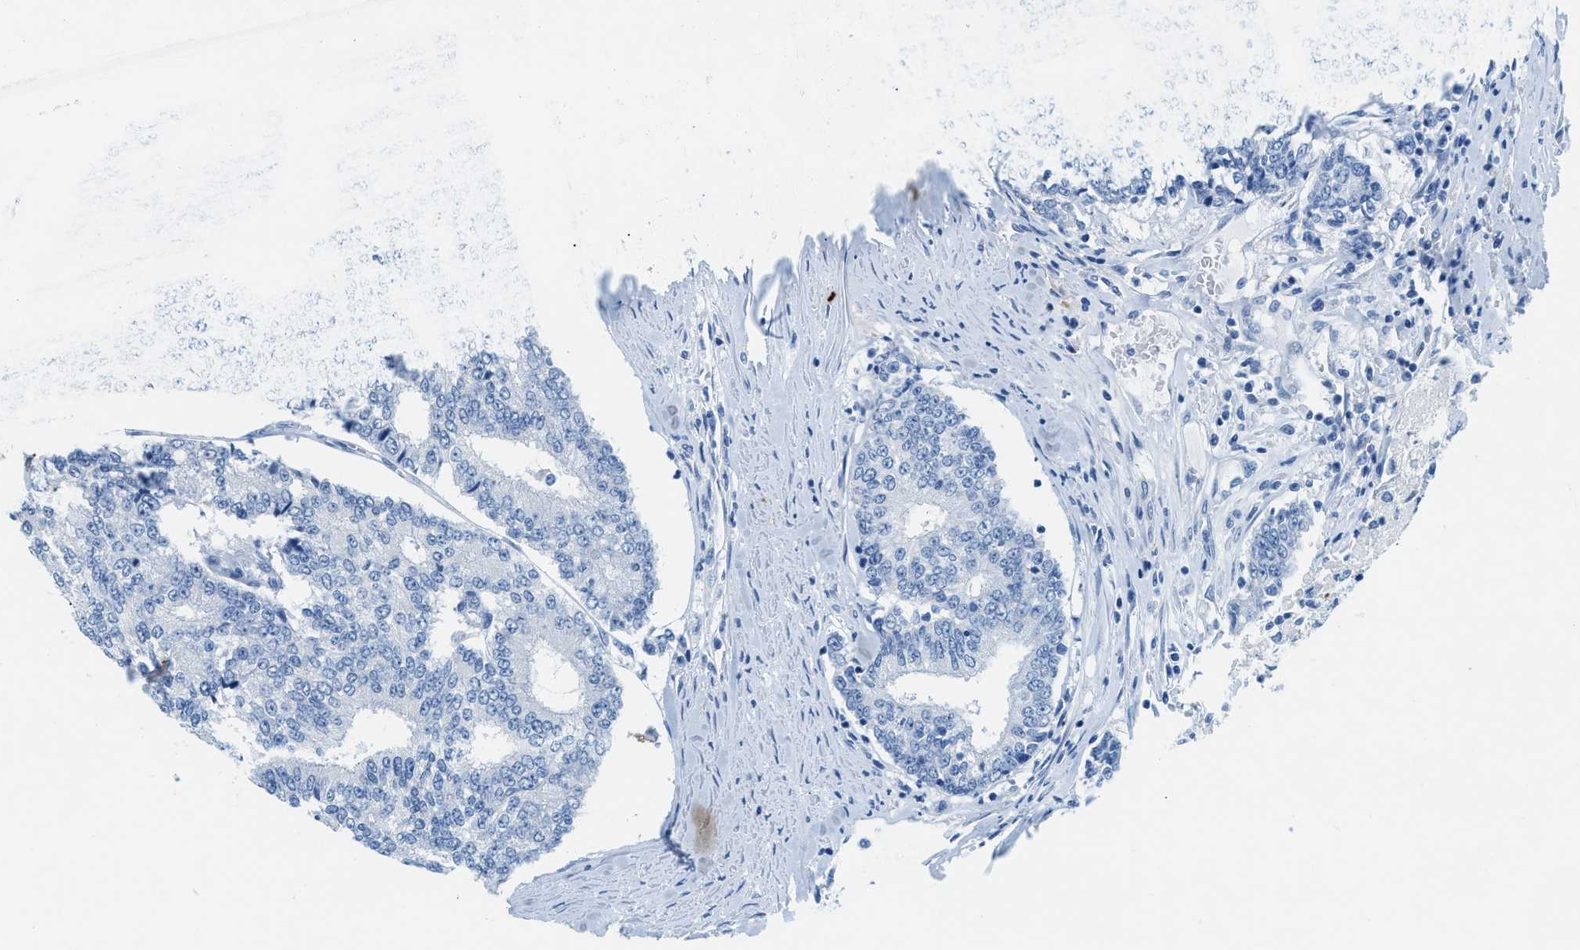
{"staining": {"intensity": "negative", "quantity": "none", "location": "none"}, "tissue": "prostate cancer", "cell_type": "Tumor cells", "image_type": "cancer", "snomed": [{"axis": "morphology", "description": "Normal tissue, NOS"}, {"axis": "morphology", "description": "Adenocarcinoma, High grade"}, {"axis": "topography", "description": "Prostate"}, {"axis": "topography", "description": "Seminal veicle"}], "caption": "Adenocarcinoma (high-grade) (prostate) stained for a protein using IHC reveals no positivity tumor cells.", "gene": "TPSAB1", "patient": {"sex": "male", "age": 55}}